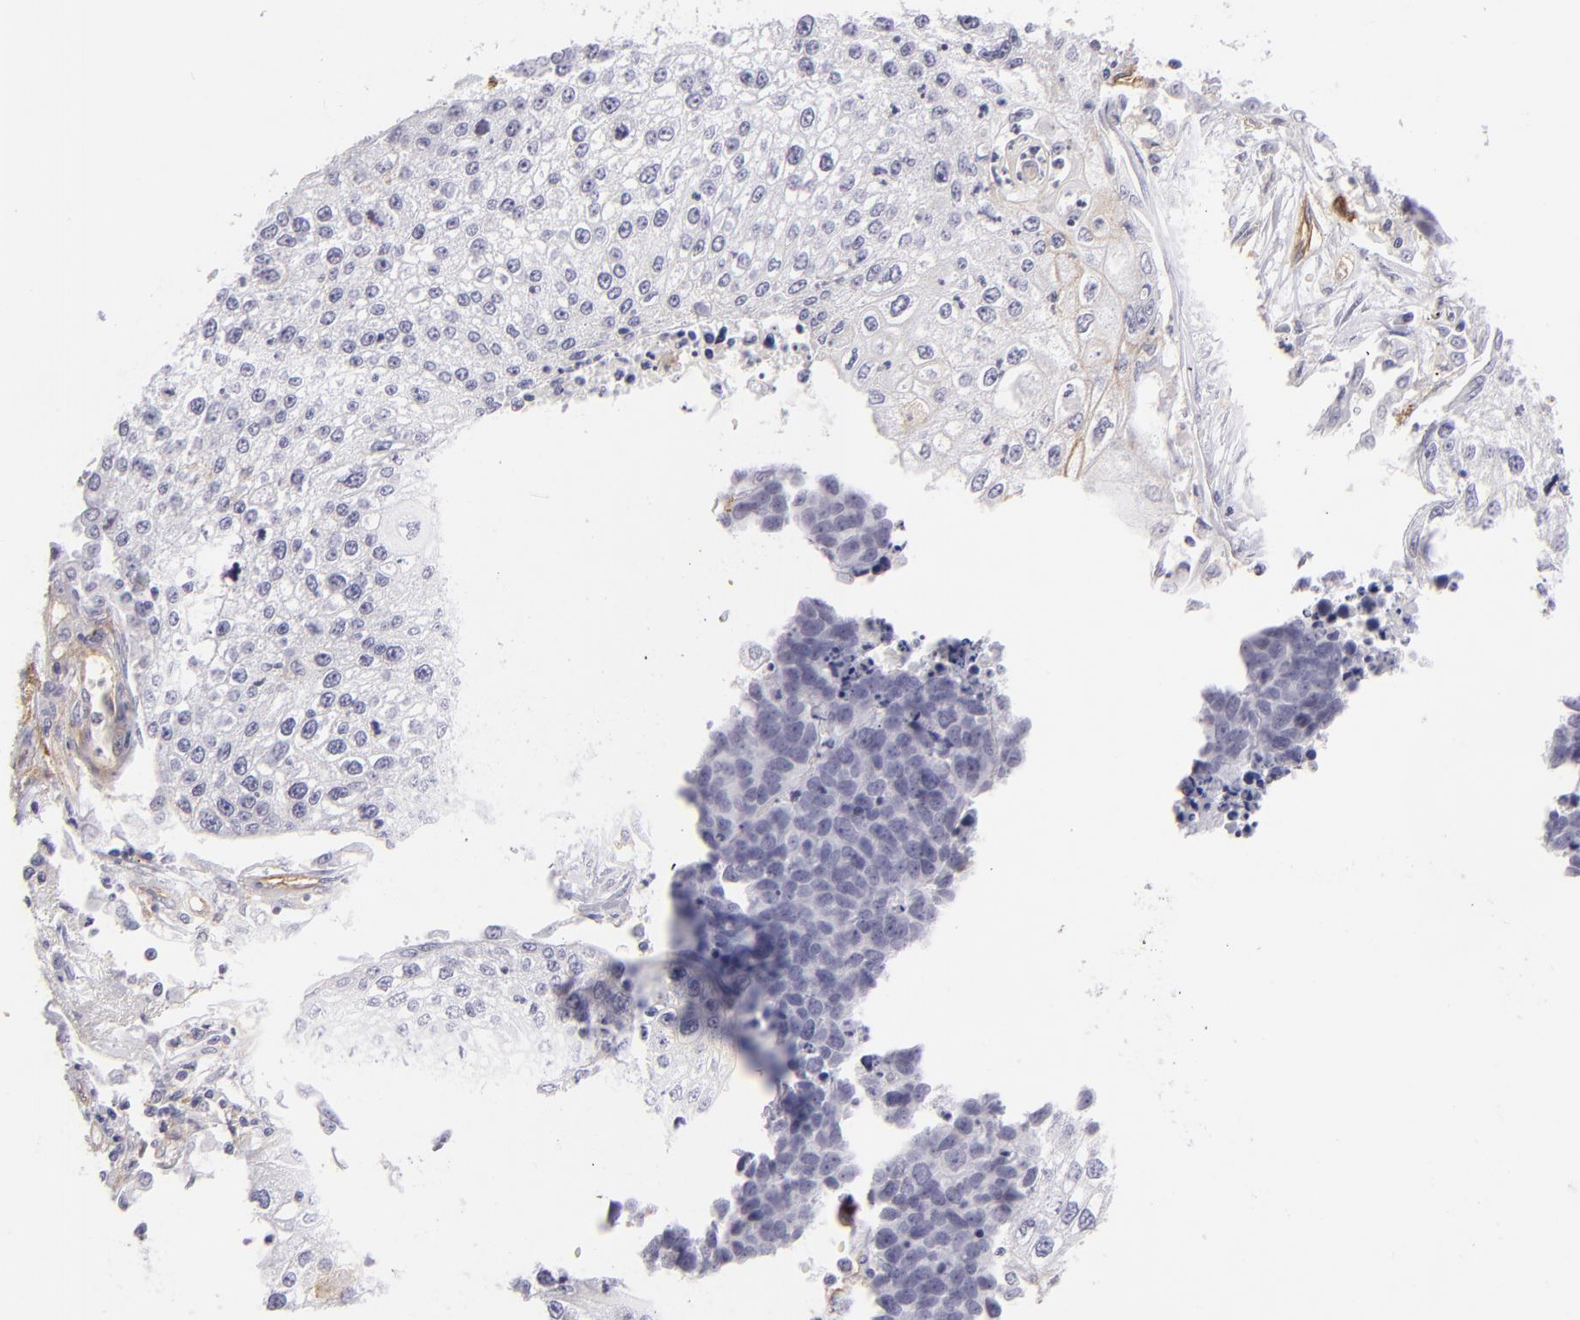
{"staining": {"intensity": "weak", "quantity": "<25%", "location": "cytoplasmic/membranous"}, "tissue": "lung cancer", "cell_type": "Tumor cells", "image_type": "cancer", "snomed": [{"axis": "morphology", "description": "Squamous cell carcinoma, NOS"}, {"axis": "topography", "description": "Lung"}], "caption": "The IHC image has no significant positivity in tumor cells of lung cancer tissue.", "gene": "THBD", "patient": {"sex": "male", "age": 75}}